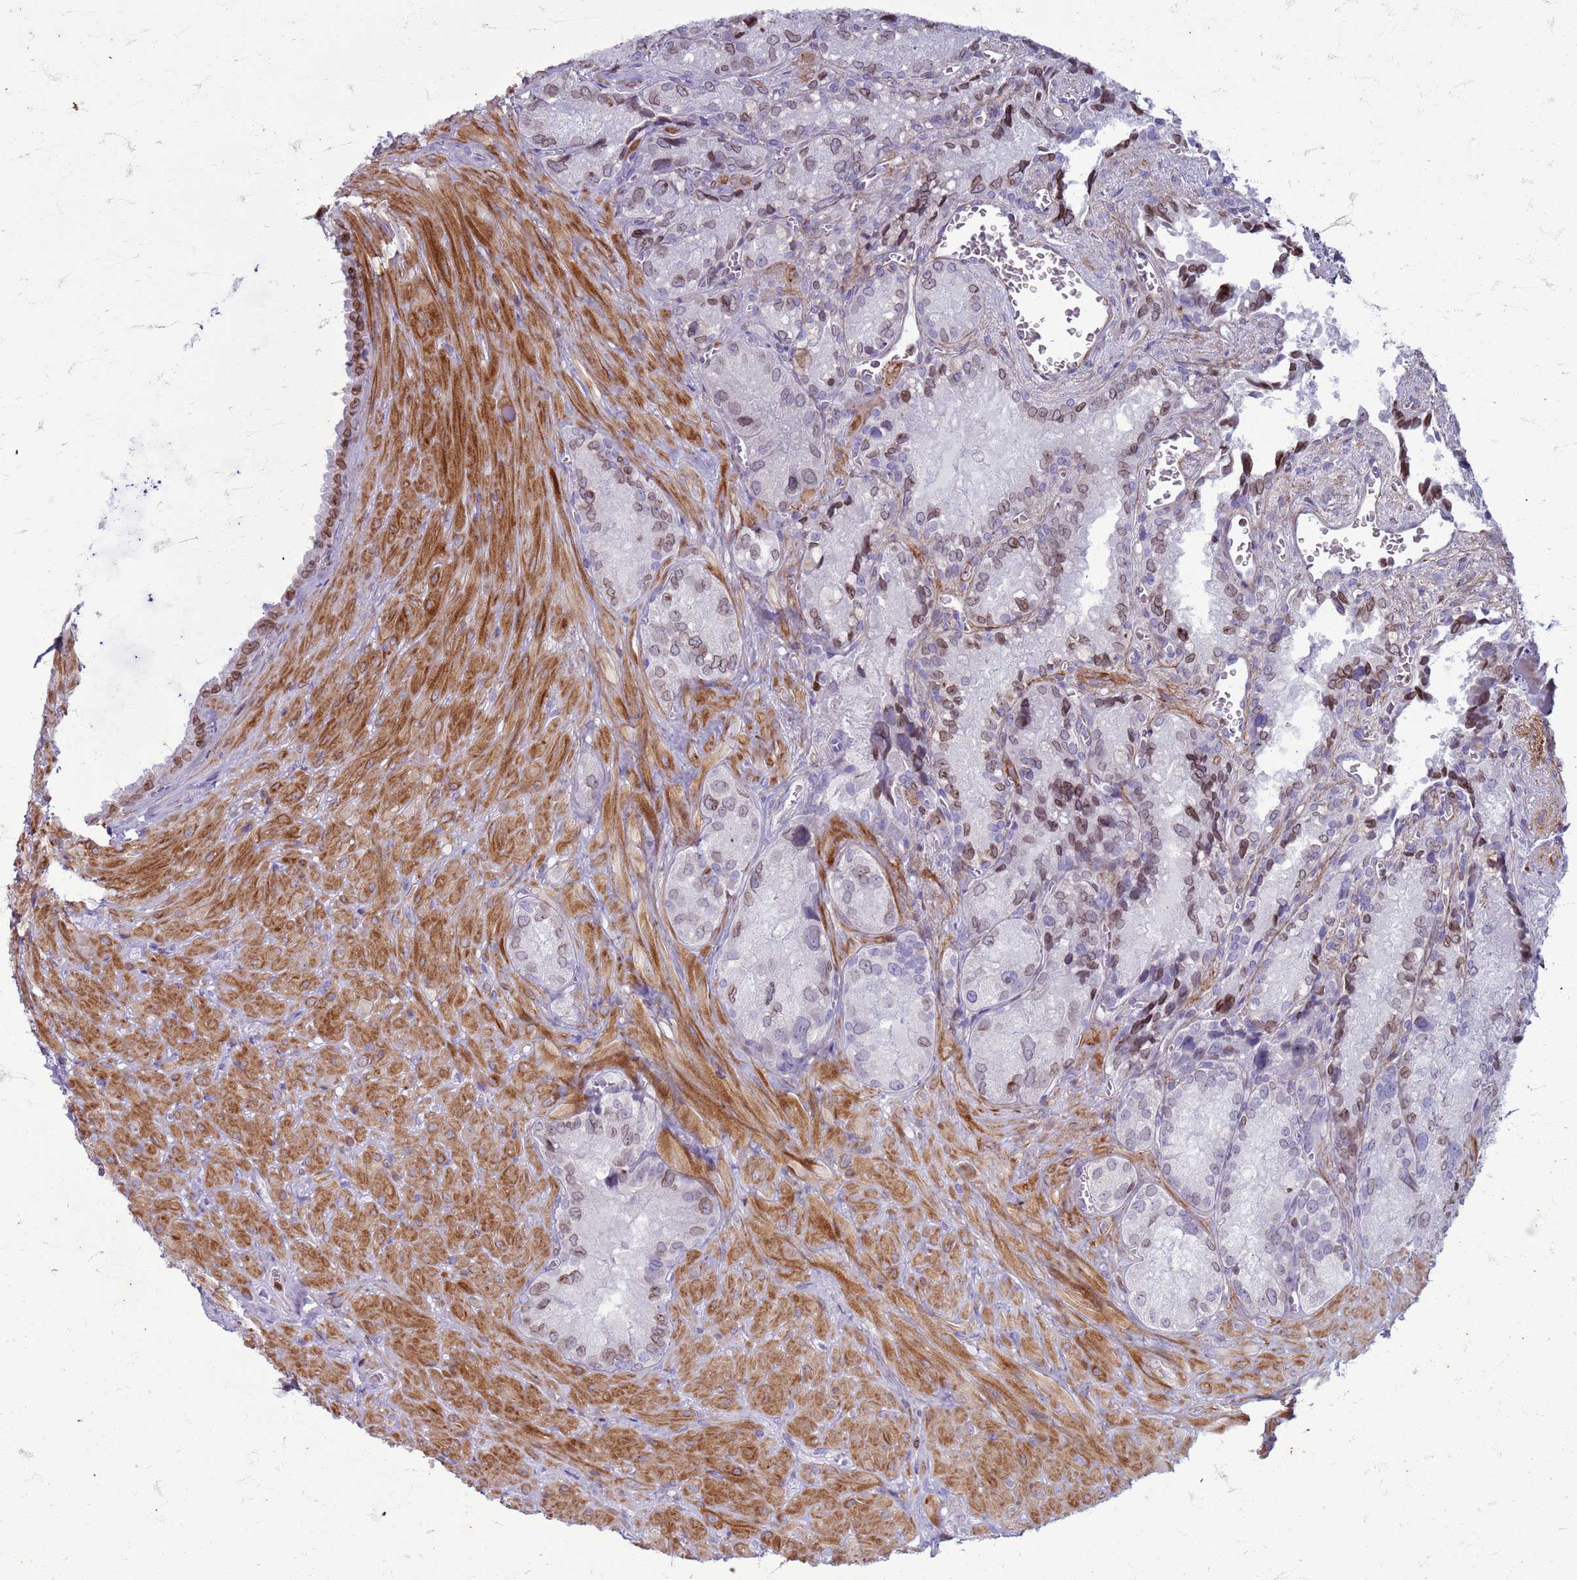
{"staining": {"intensity": "moderate", "quantity": "25%-75%", "location": "cytoplasmic/membranous,nuclear"}, "tissue": "seminal vesicle", "cell_type": "Glandular cells", "image_type": "normal", "snomed": [{"axis": "morphology", "description": "Normal tissue, NOS"}, {"axis": "topography", "description": "Seminal veicle"}], "caption": "Moderate cytoplasmic/membranous,nuclear expression for a protein is present in approximately 25%-75% of glandular cells of unremarkable seminal vesicle using IHC.", "gene": "METTL25B", "patient": {"sex": "male", "age": 62}}